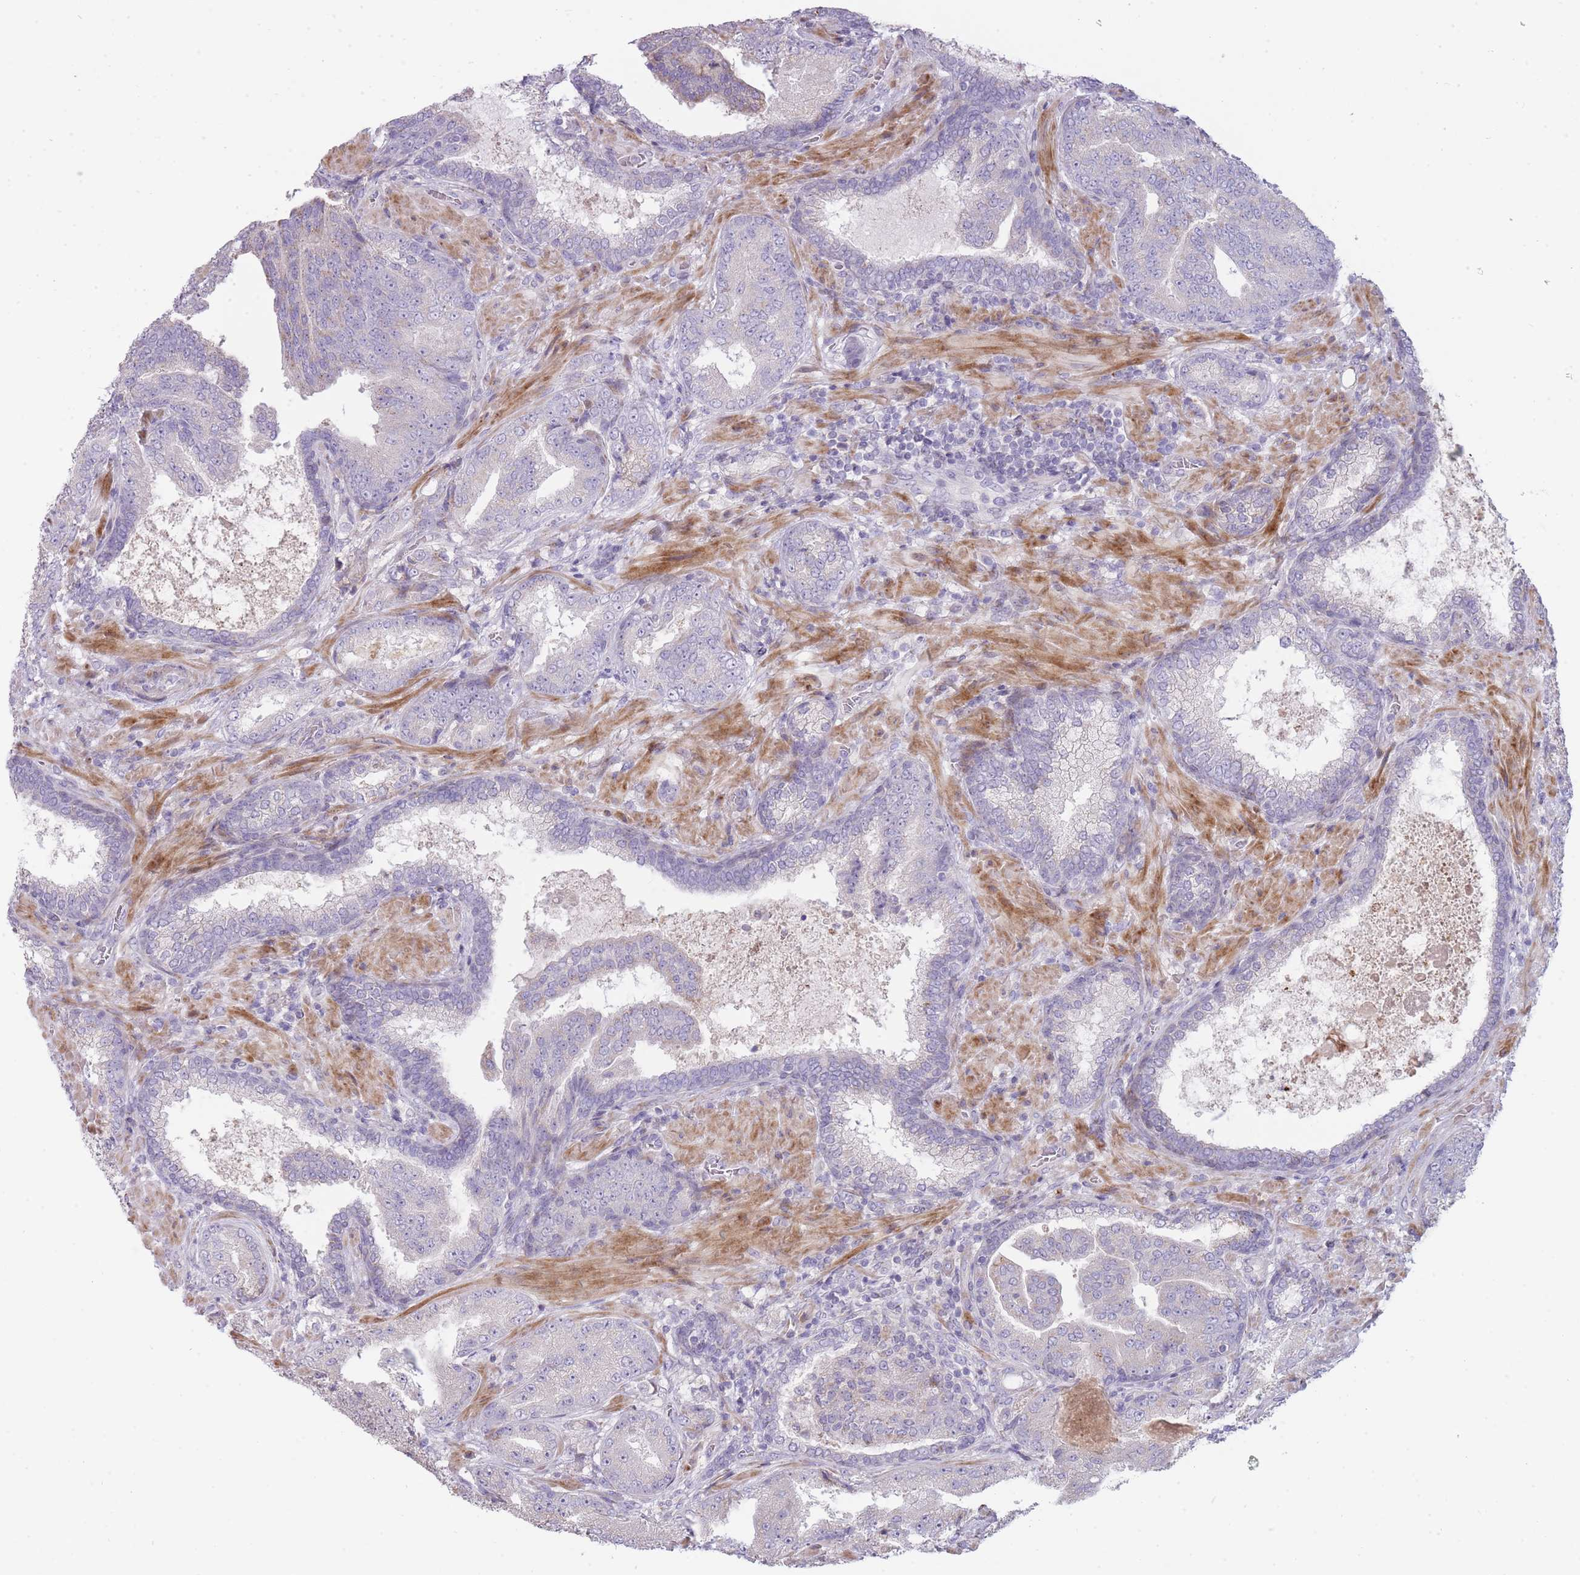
{"staining": {"intensity": "negative", "quantity": "none", "location": "none"}, "tissue": "prostate cancer", "cell_type": "Tumor cells", "image_type": "cancer", "snomed": [{"axis": "morphology", "description": "Adenocarcinoma, High grade"}, {"axis": "topography", "description": "Prostate"}], "caption": "Tumor cells show no significant protein staining in adenocarcinoma (high-grade) (prostate).", "gene": "PPP3R2", "patient": {"sex": "male", "age": 68}}